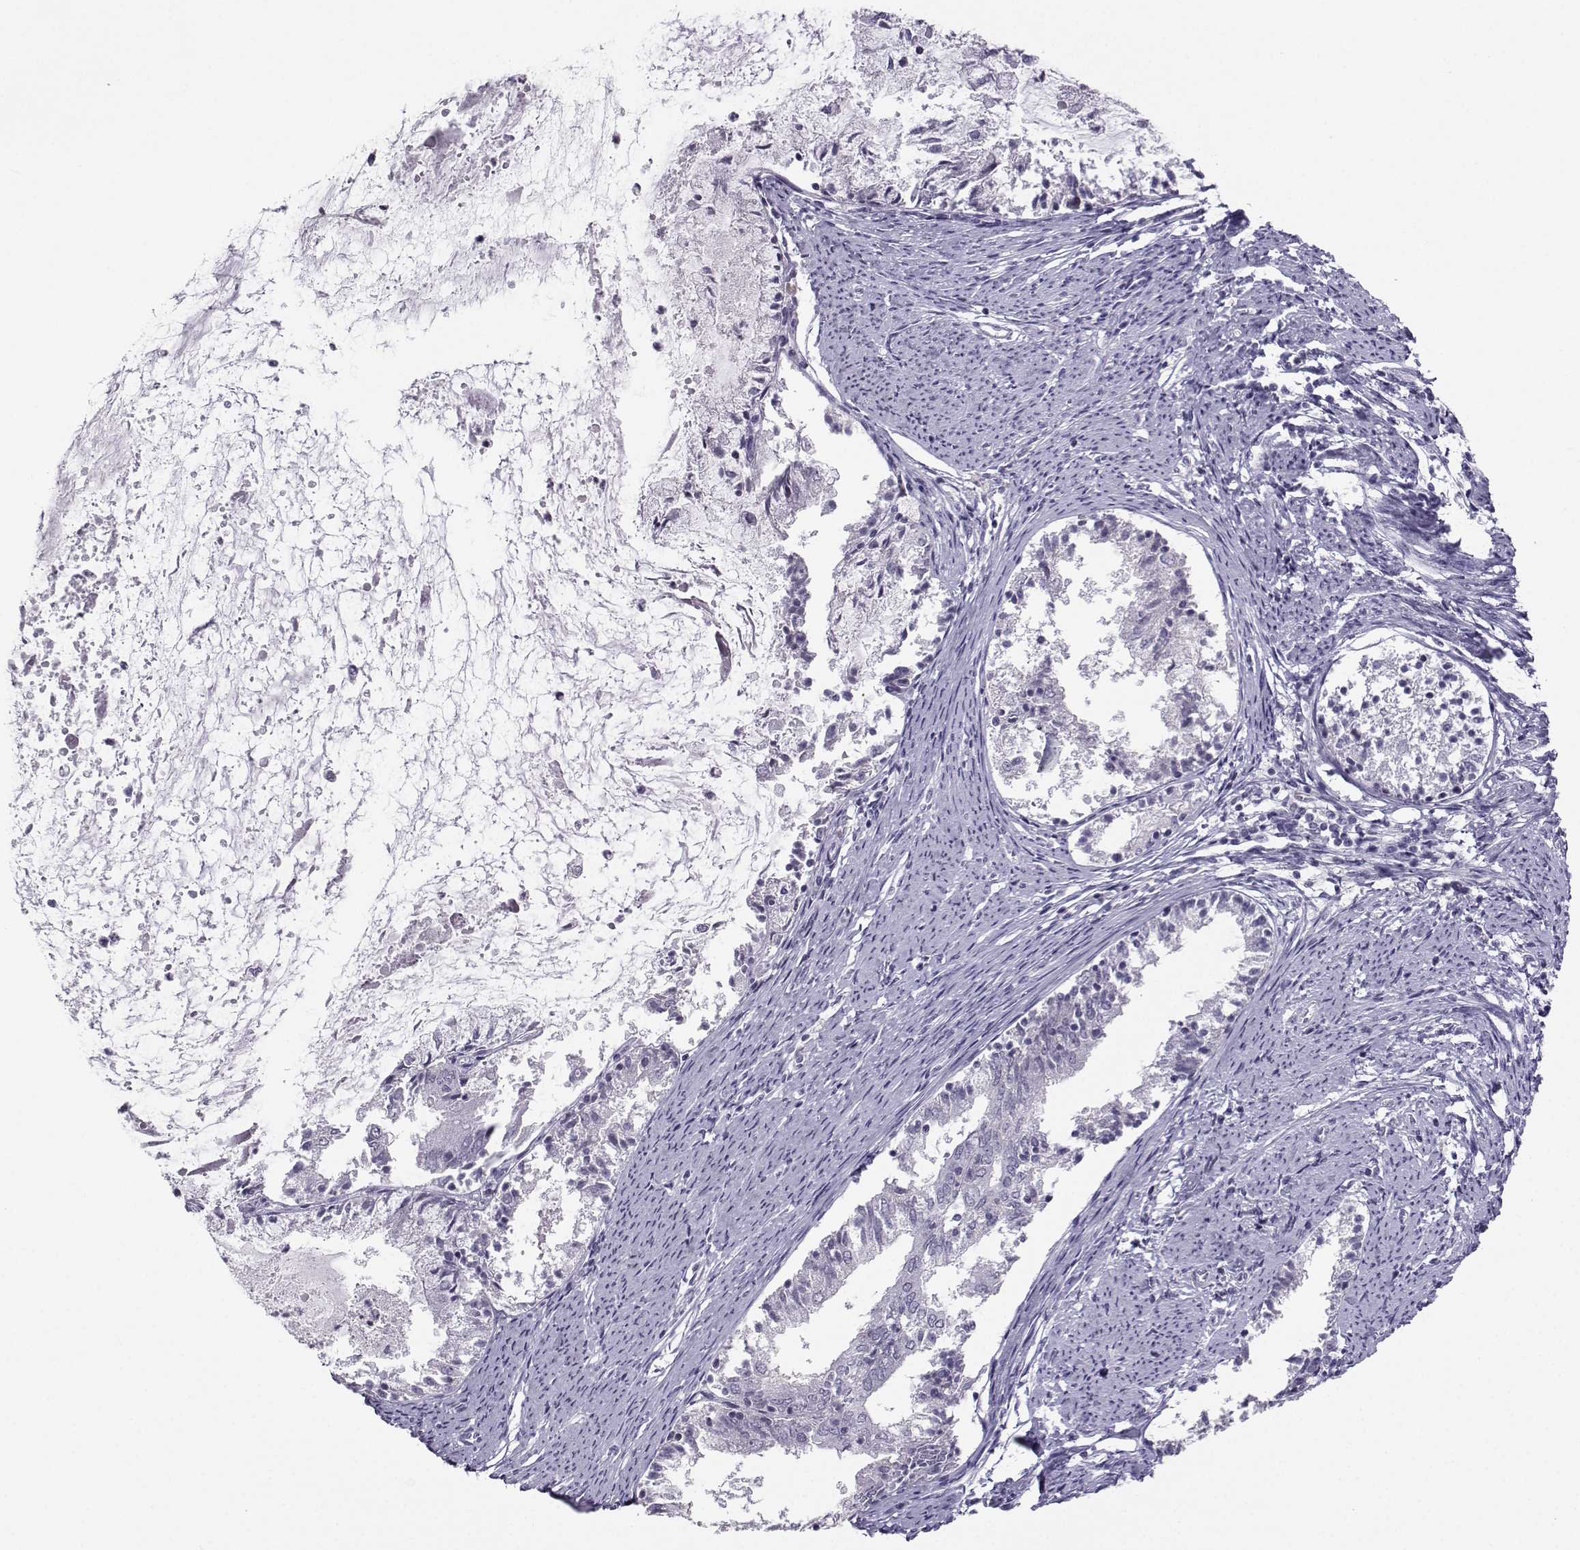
{"staining": {"intensity": "negative", "quantity": "none", "location": "none"}, "tissue": "endometrial cancer", "cell_type": "Tumor cells", "image_type": "cancer", "snomed": [{"axis": "morphology", "description": "Adenocarcinoma, NOS"}, {"axis": "topography", "description": "Endometrium"}], "caption": "Immunohistochemical staining of human endometrial cancer displays no significant expression in tumor cells.", "gene": "LHX1", "patient": {"sex": "female", "age": 57}}